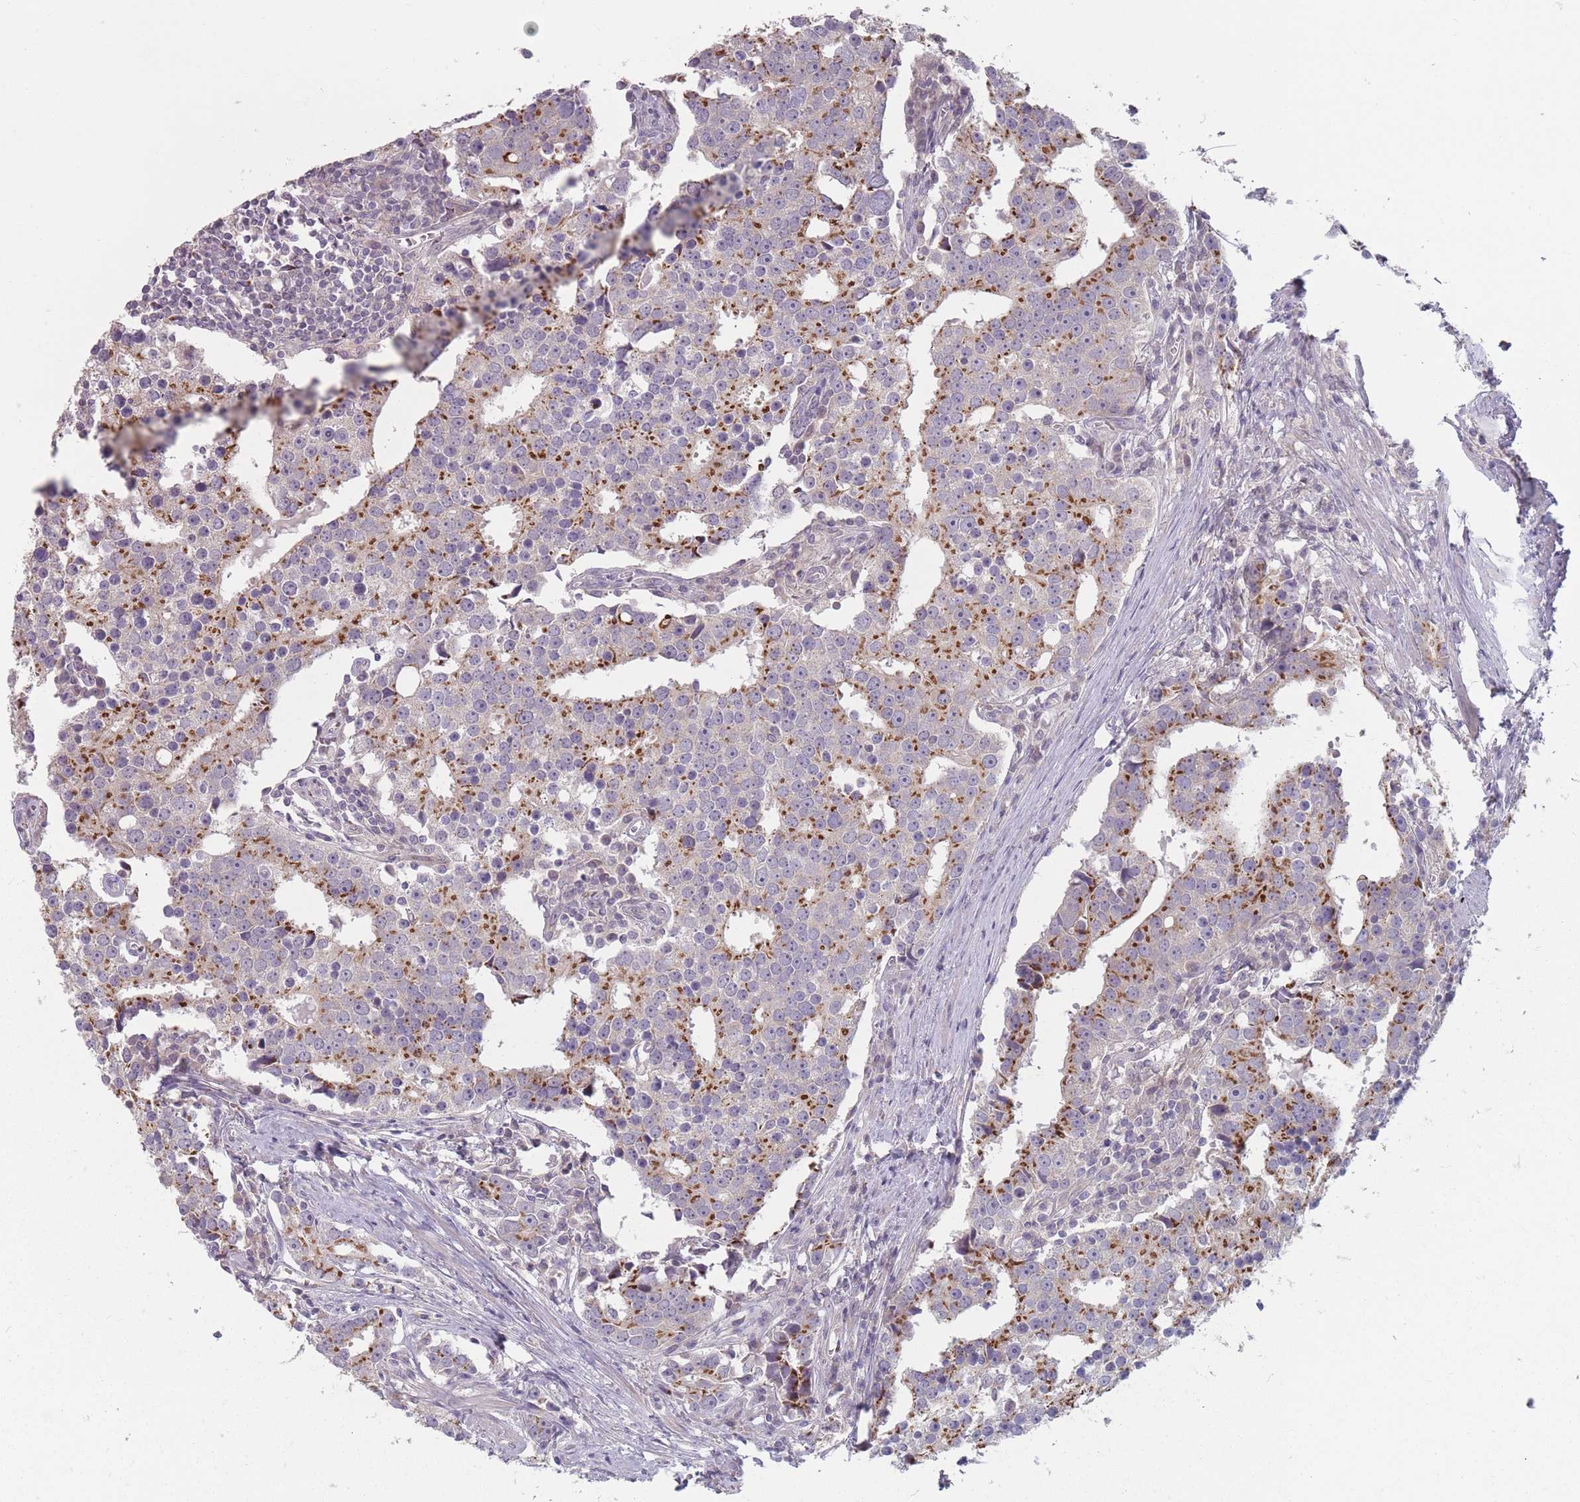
{"staining": {"intensity": "strong", "quantity": "25%-75%", "location": "cytoplasmic/membranous"}, "tissue": "prostate cancer", "cell_type": "Tumor cells", "image_type": "cancer", "snomed": [{"axis": "morphology", "description": "Adenocarcinoma, High grade"}, {"axis": "topography", "description": "Prostate"}], "caption": "Human adenocarcinoma (high-grade) (prostate) stained with a brown dye demonstrates strong cytoplasmic/membranous positive positivity in approximately 25%-75% of tumor cells.", "gene": "AKAIN1", "patient": {"sex": "male", "age": 71}}